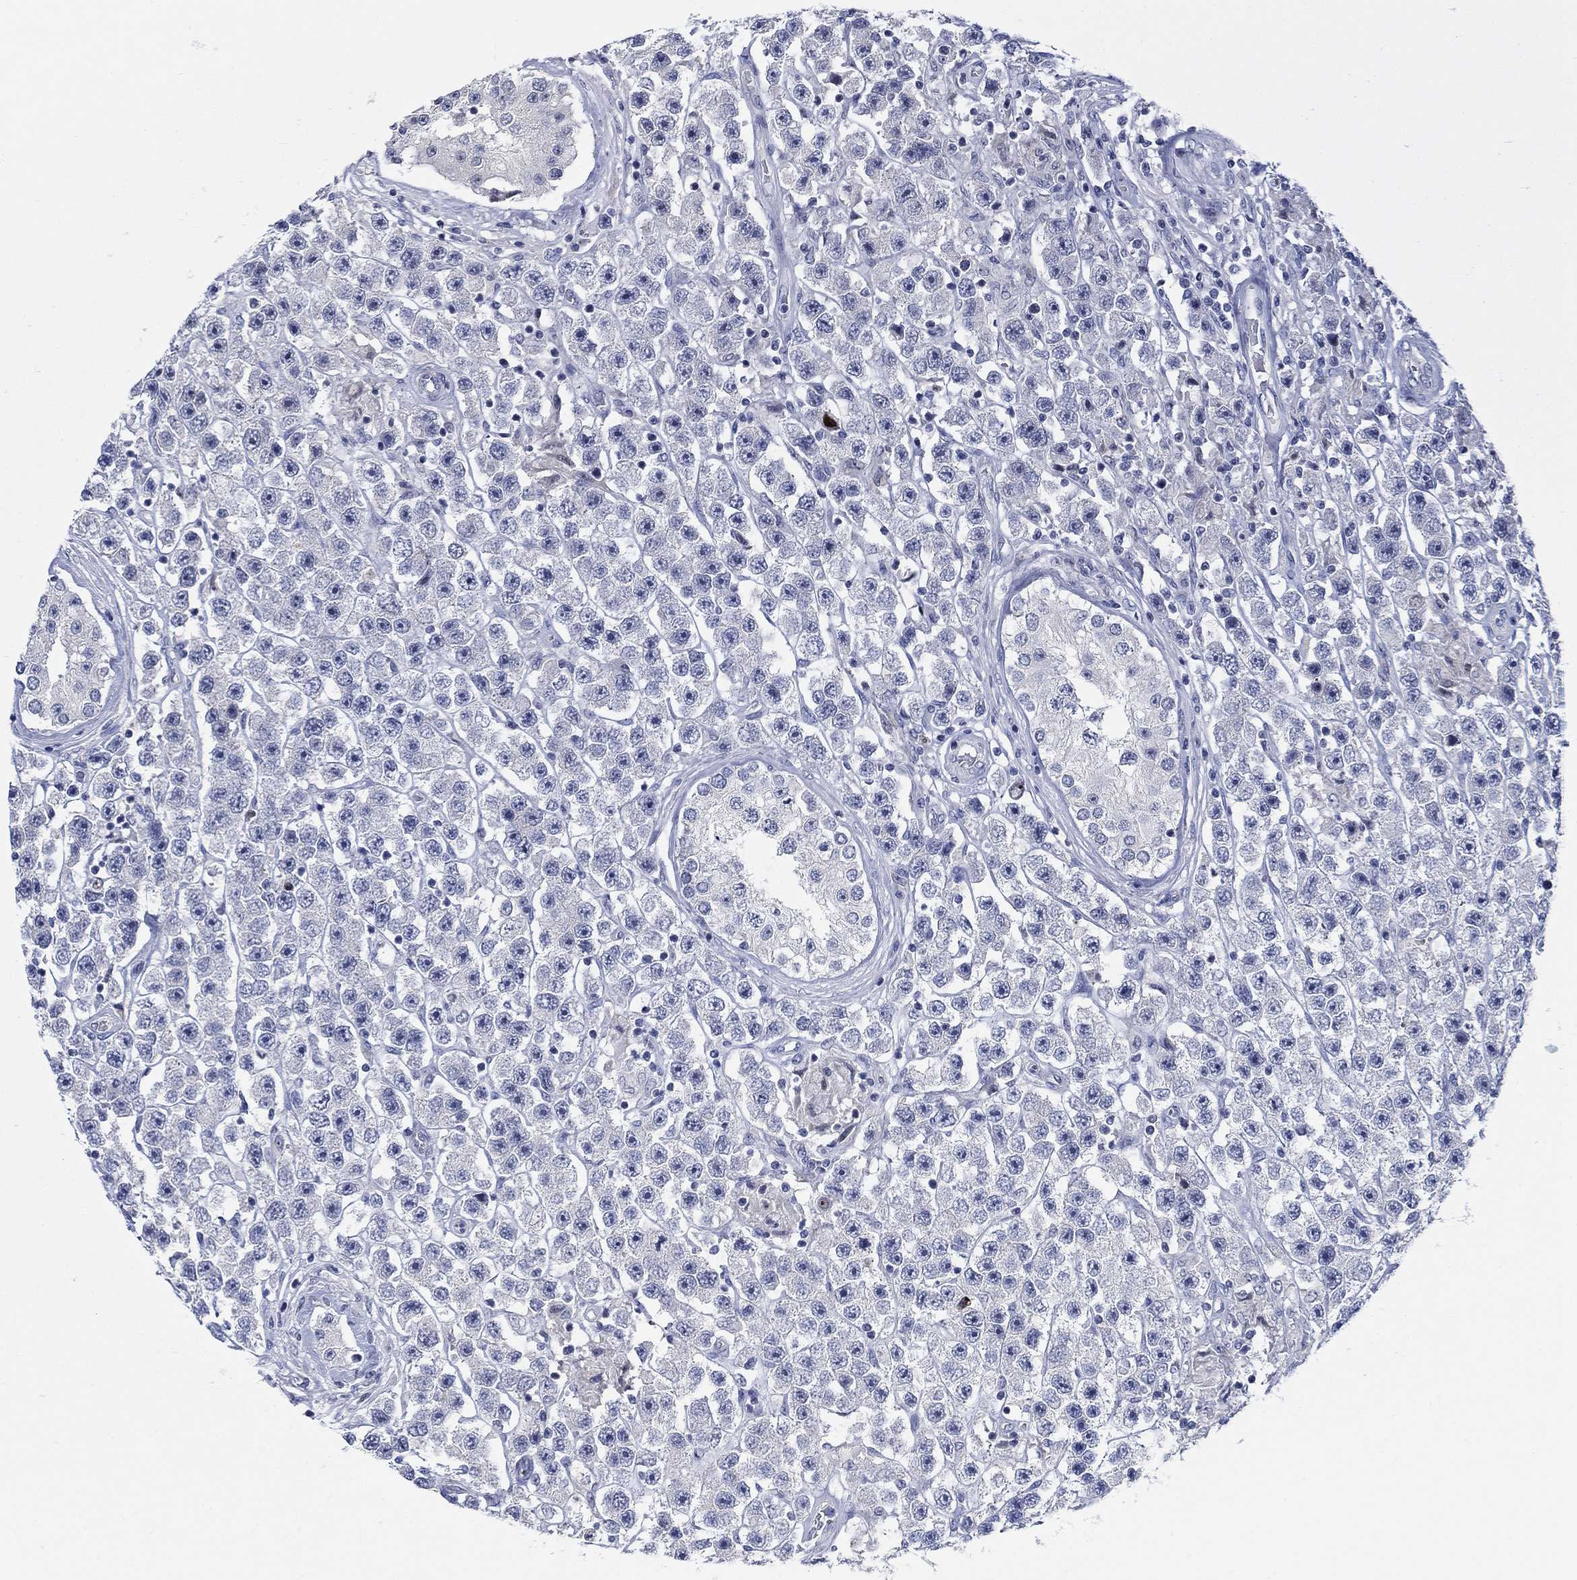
{"staining": {"intensity": "strong", "quantity": "<25%", "location": "nuclear"}, "tissue": "testis cancer", "cell_type": "Tumor cells", "image_type": "cancer", "snomed": [{"axis": "morphology", "description": "Seminoma, NOS"}, {"axis": "topography", "description": "Testis"}], "caption": "Immunohistochemistry (DAB (3,3'-diaminobenzidine)) staining of human seminoma (testis) demonstrates strong nuclear protein expression in about <25% of tumor cells. (DAB (3,3'-diaminobenzidine) = brown stain, brightfield microscopy at high magnification).", "gene": "SMIM18", "patient": {"sex": "male", "age": 45}}